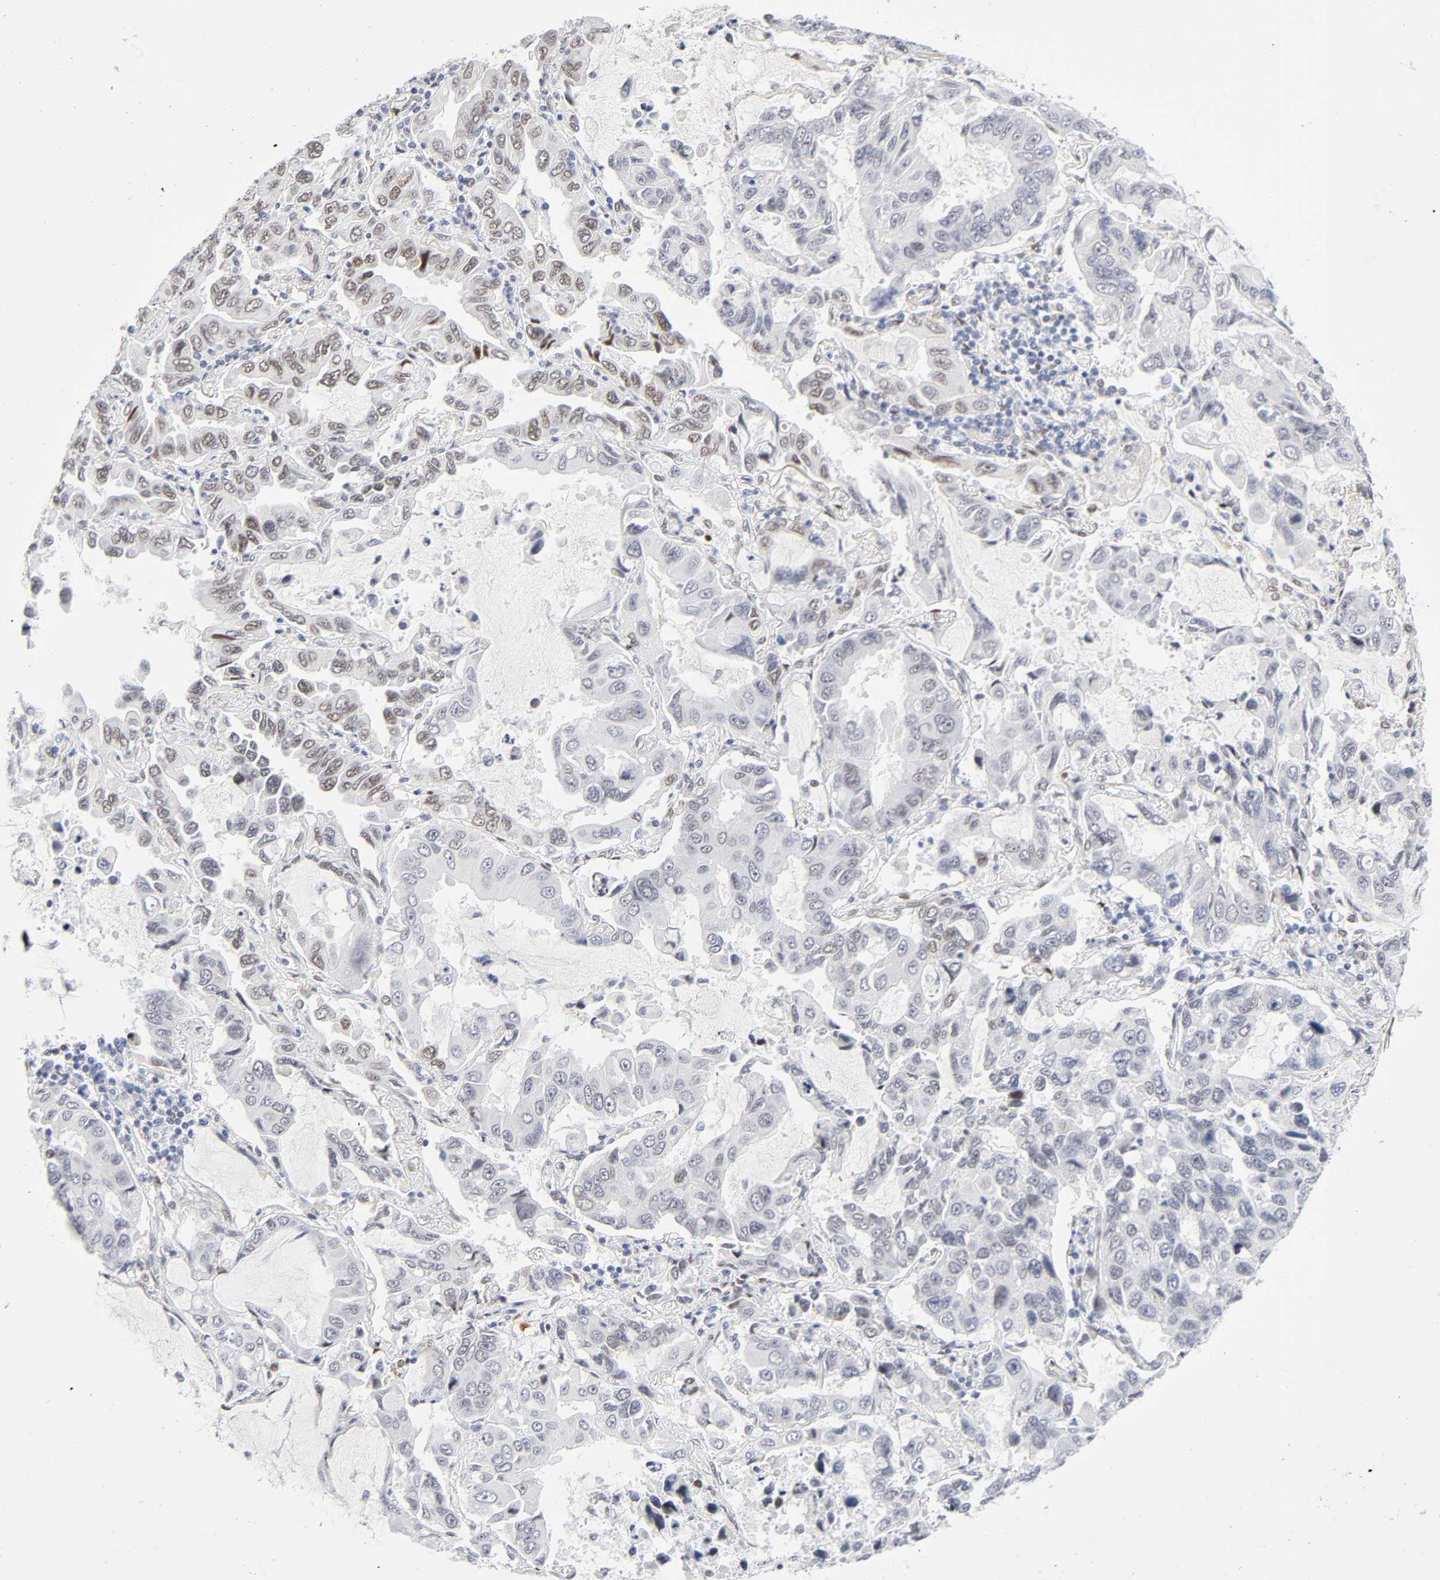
{"staining": {"intensity": "weak", "quantity": "25%-75%", "location": "nuclear"}, "tissue": "lung cancer", "cell_type": "Tumor cells", "image_type": "cancer", "snomed": [{"axis": "morphology", "description": "Adenocarcinoma, NOS"}, {"axis": "topography", "description": "Lung"}], "caption": "This histopathology image shows IHC staining of lung cancer, with low weak nuclear positivity in about 25%-75% of tumor cells.", "gene": "NFIC", "patient": {"sex": "male", "age": 64}}